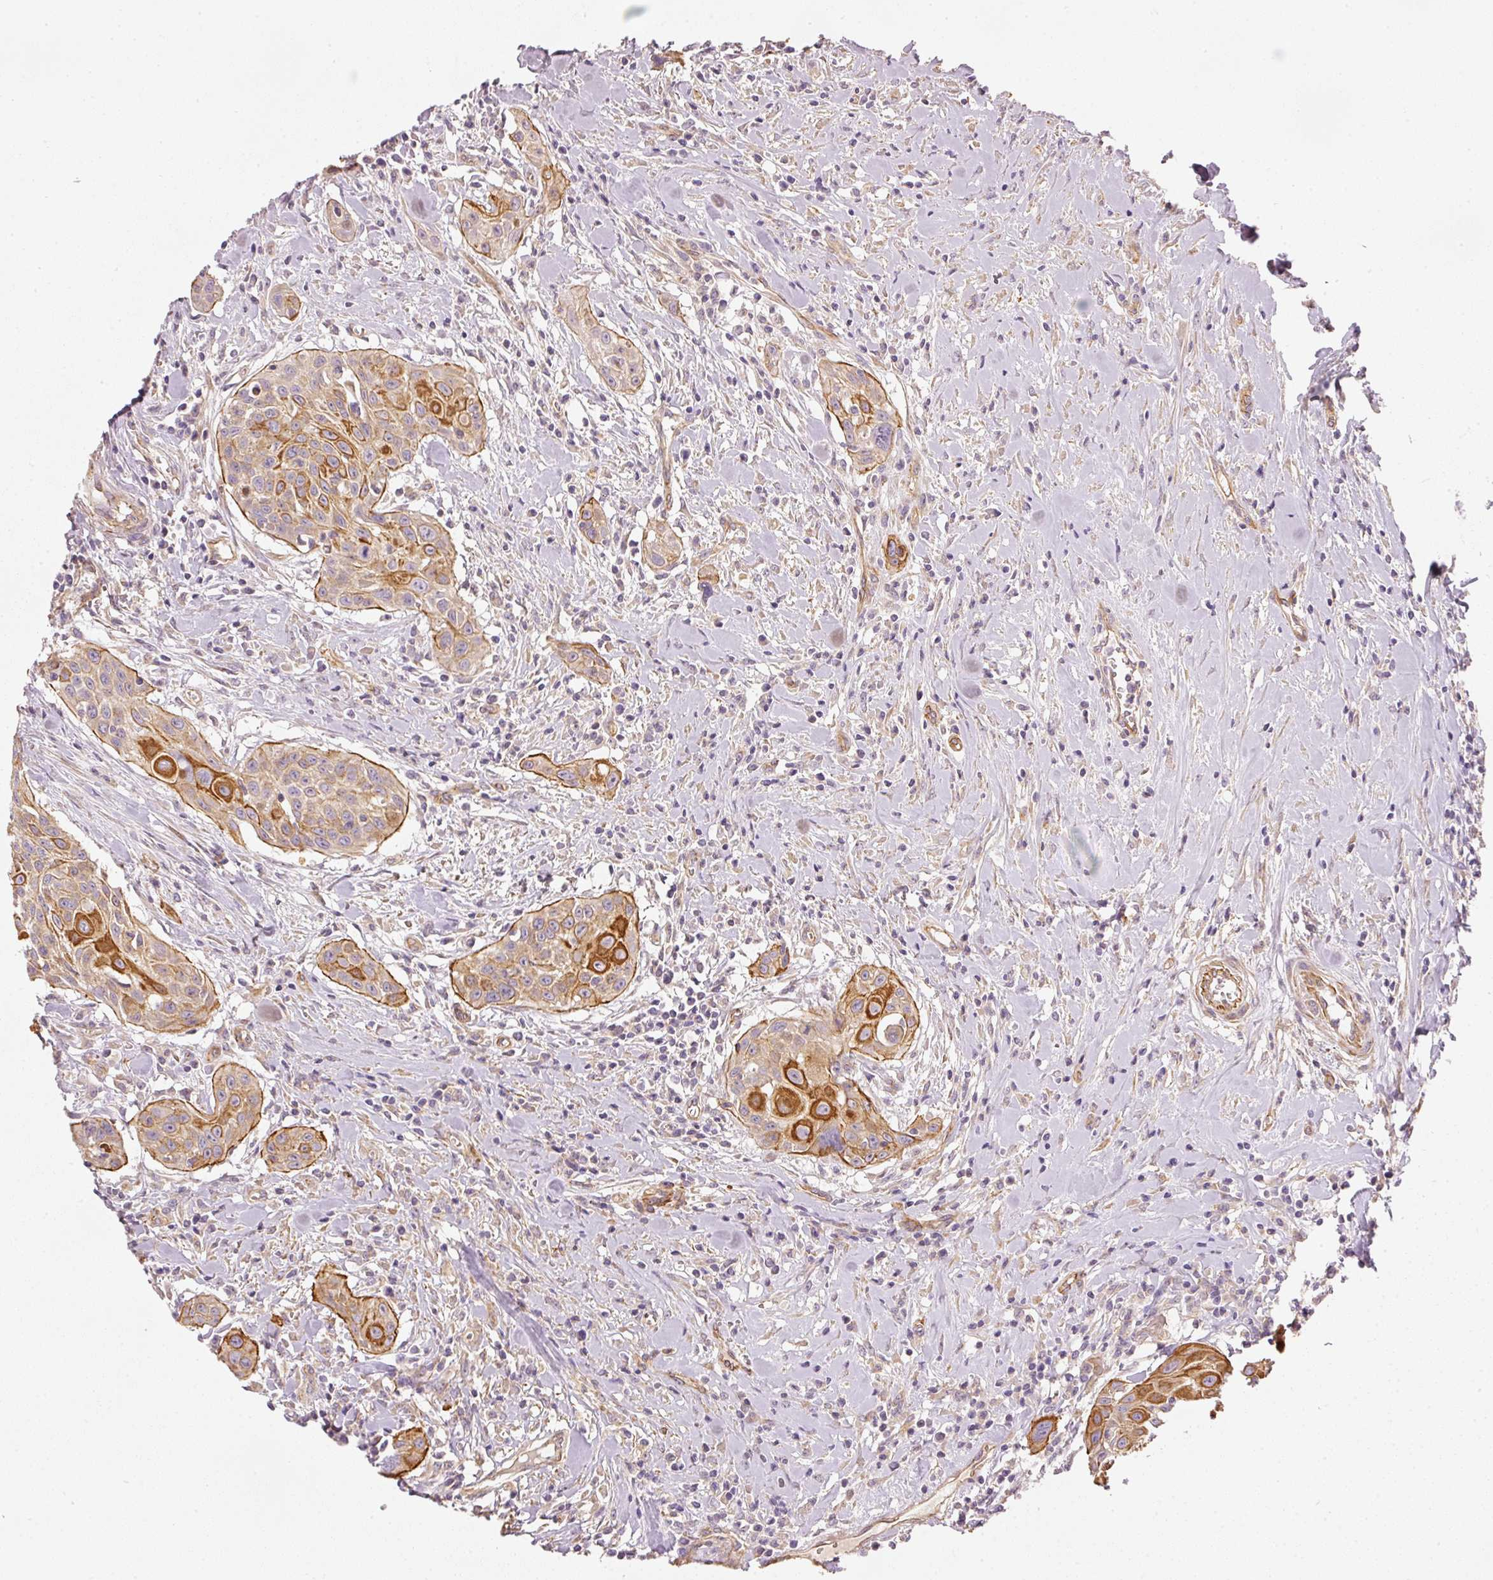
{"staining": {"intensity": "strong", "quantity": "25%-75%", "location": "cytoplasmic/membranous"}, "tissue": "head and neck cancer", "cell_type": "Tumor cells", "image_type": "cancer", "snomed": [{"axis": "morphology", "description": "Squamous cell carcinoma, NOS"}, {"axis": "topography", "description": "Lymph node"}, {"axis": "topography", "description": "Salivary gland"}, {"axis": "topography", "description": "Head-Neck"}], "caption": "An immunohistochemistry histopathology image of tumor tissue is shown. Protein staining in brown shows strong cytoplasmic/membranous positivity in squamous cell carcinoma (head and neck) within tumor cells.", "gene": "OSR2", "patient": {"sex": "female", "age": 74}}